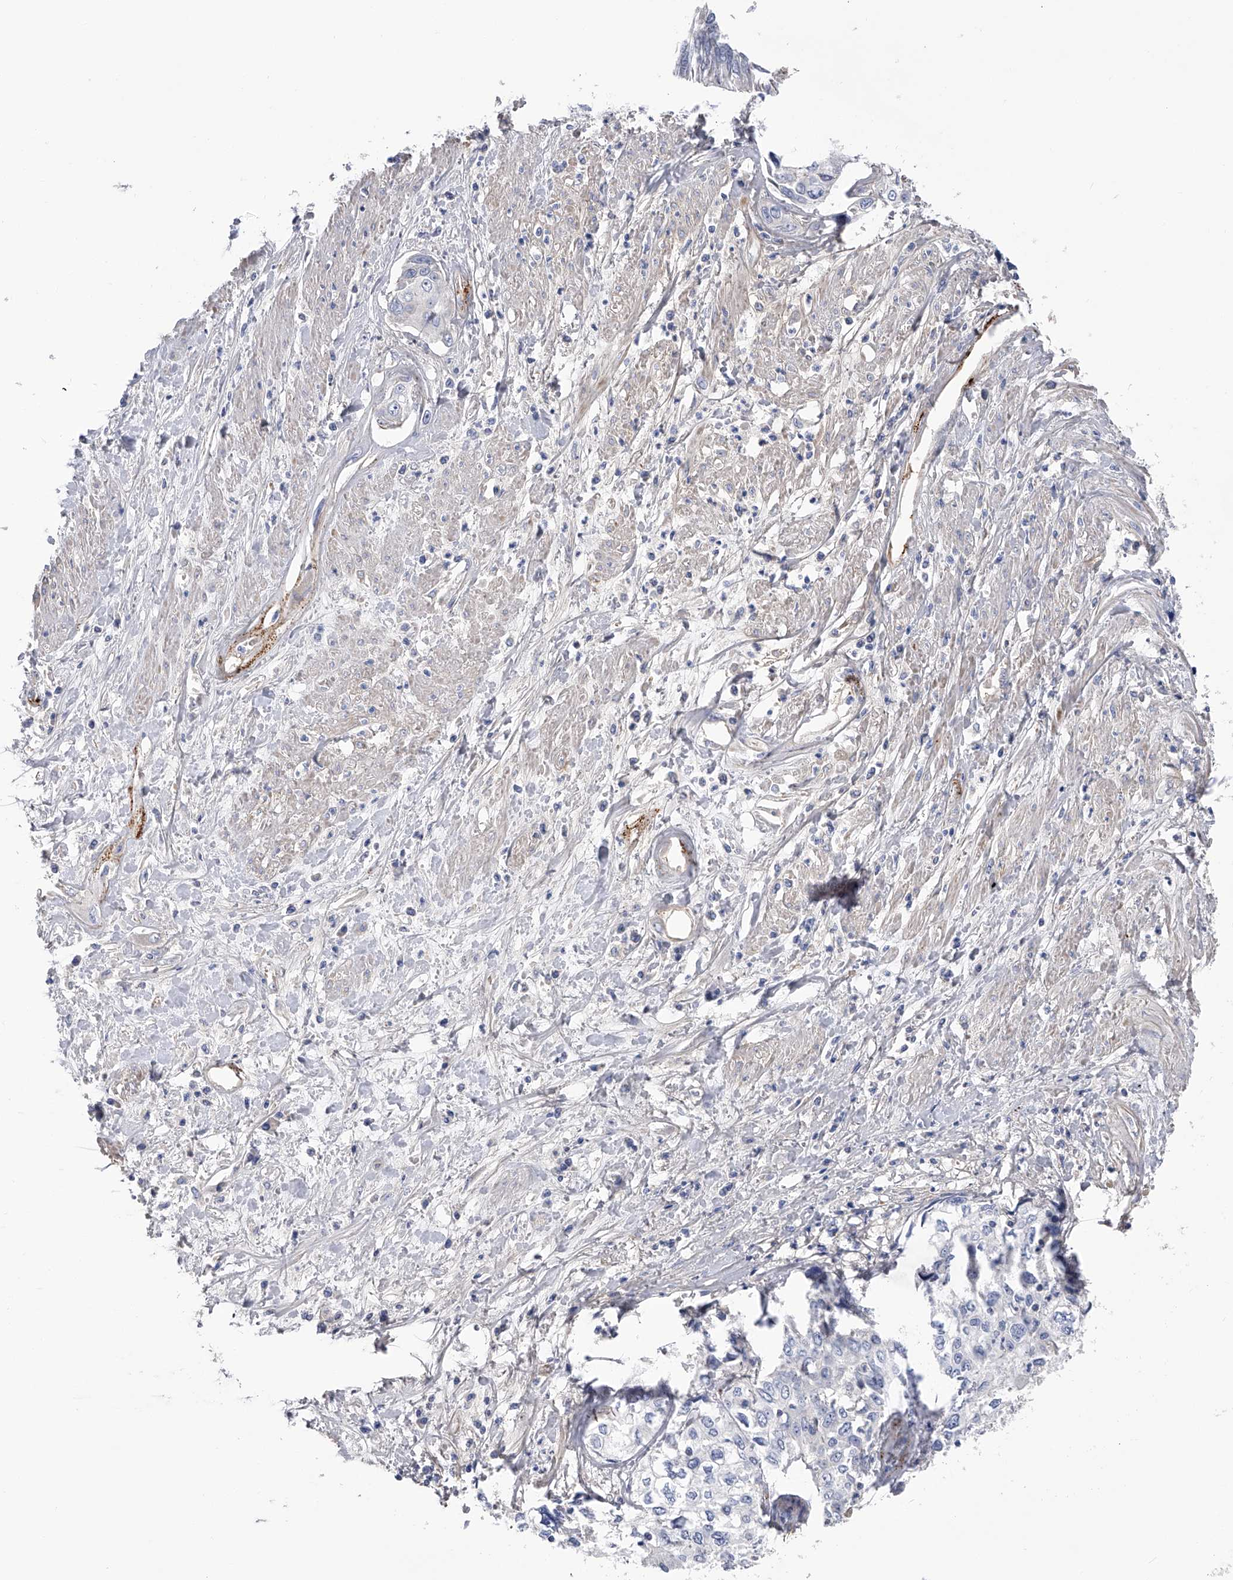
{"staining": {"intensity": "negative", "quantity": "none", "location": "none"}, "tissue": "cervical cancer", "cell_type": "Tumor cells", "image_type": "cancer", "snomed": [{"axis": "morphology", "description": "Squamous cell carcinoma, NOS"}, {"axis": "topography", "description": "Cervix"}], "caption": "Cervical squamous cell carcinoma was stained to show a protein in brown. There is no significant positivity in tumor cells.", "gene": "RWDD2A", "patient": {"sex": "female", "age": 31}}